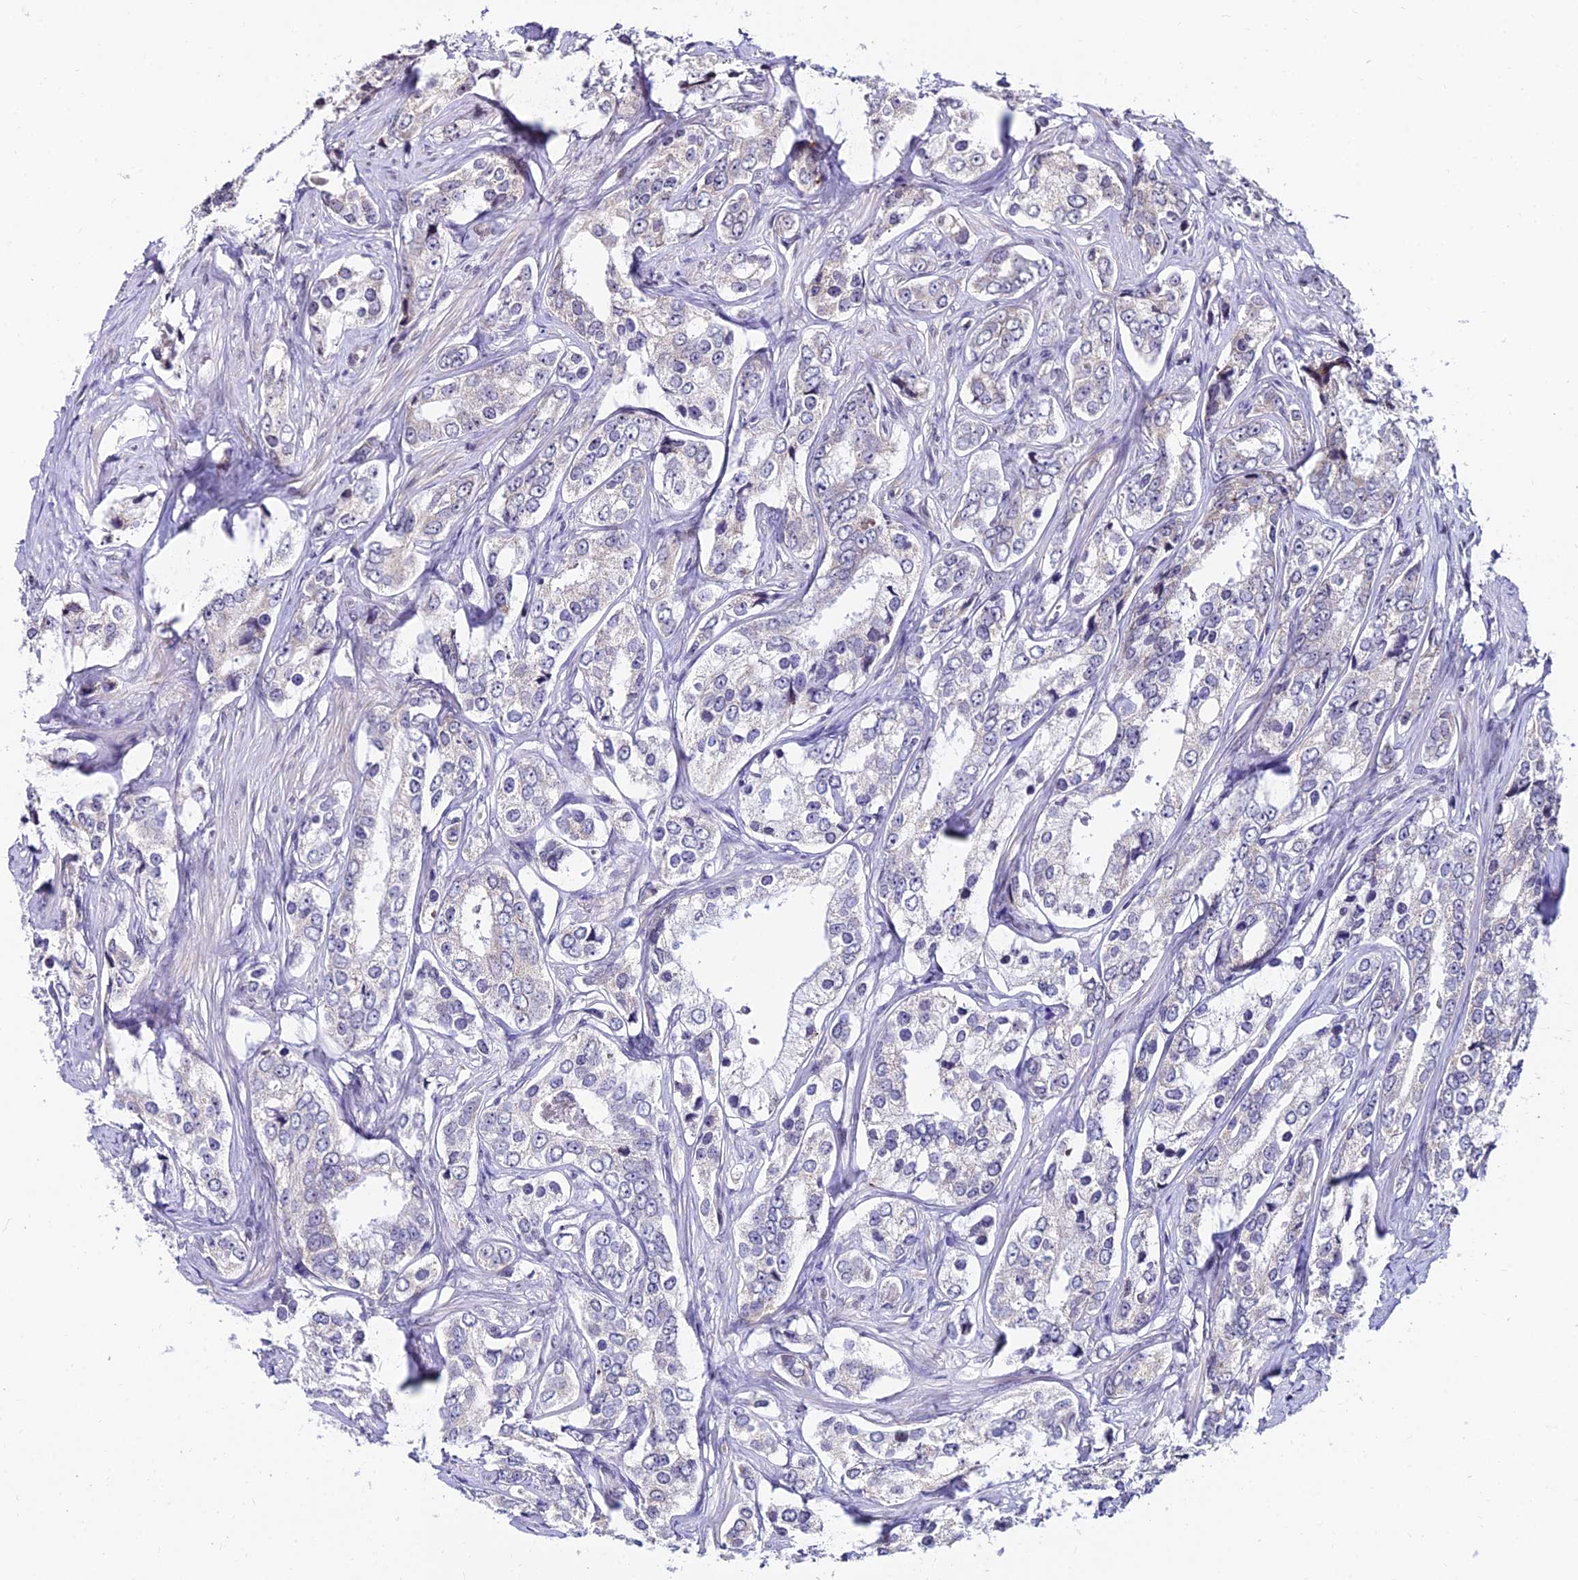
{"staining": {"intensity": "negative", "quantity": "none", "location": "none"}, "tissue": "prostate cancer", "cell_type": "Tumor cells", "image_type": "cancer", "snomed": [{"axis": "morphology", "description": "Adenocarcinoma, High grade"}, {"axis": "topography", "description": "Prostate"}], "caption": "An image of human high-grade adenocarcinoma (prostate) is negative for staining in tumor cells.", "gene": "CDNF", "patient": {"sex": "male", "age": 66}}